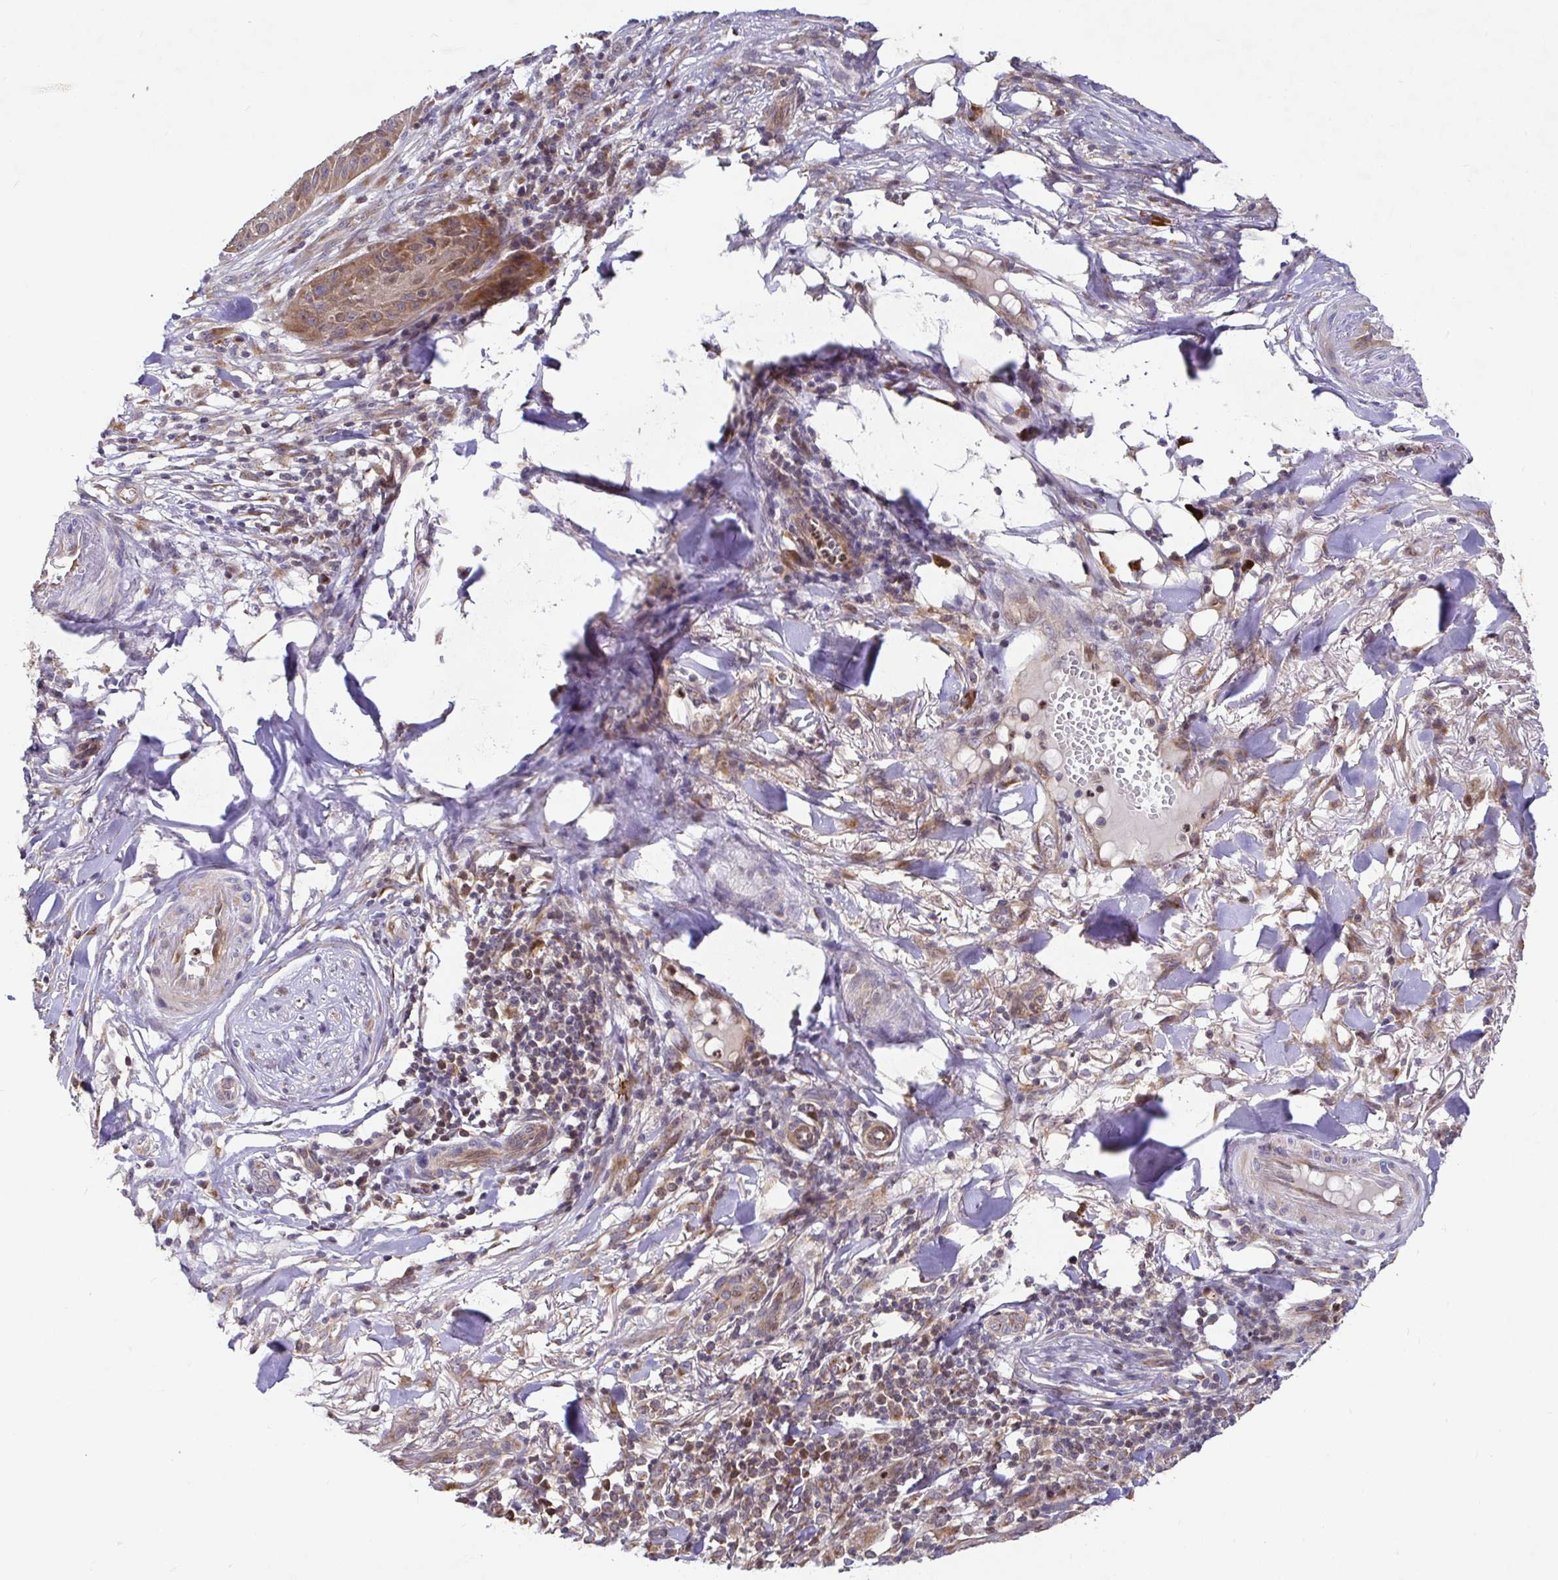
{"staining": {"intensity": "weak", "quantity": "<25%", "location": "cytoplasmic/membranous"}, "tissue": "skin cancer", "cell_type": "Tumor cells", "image_type": "cancer", "snomed": [{"axis": "morphology", "description": "Squamous cell carcinoma, NOS"}, {"axis": "topography", "description": "Skin"}], "caption": "Immunohistochemistry micrograph of neoplastic tissue: human squamous cell carcinoma (skin) stained with DAB (3,3'-diaminobenzidine) exhibits no significant protein staining in tumor cells.", "gene": "ELP1", "patient": {"sex": "female", "age": 88}}